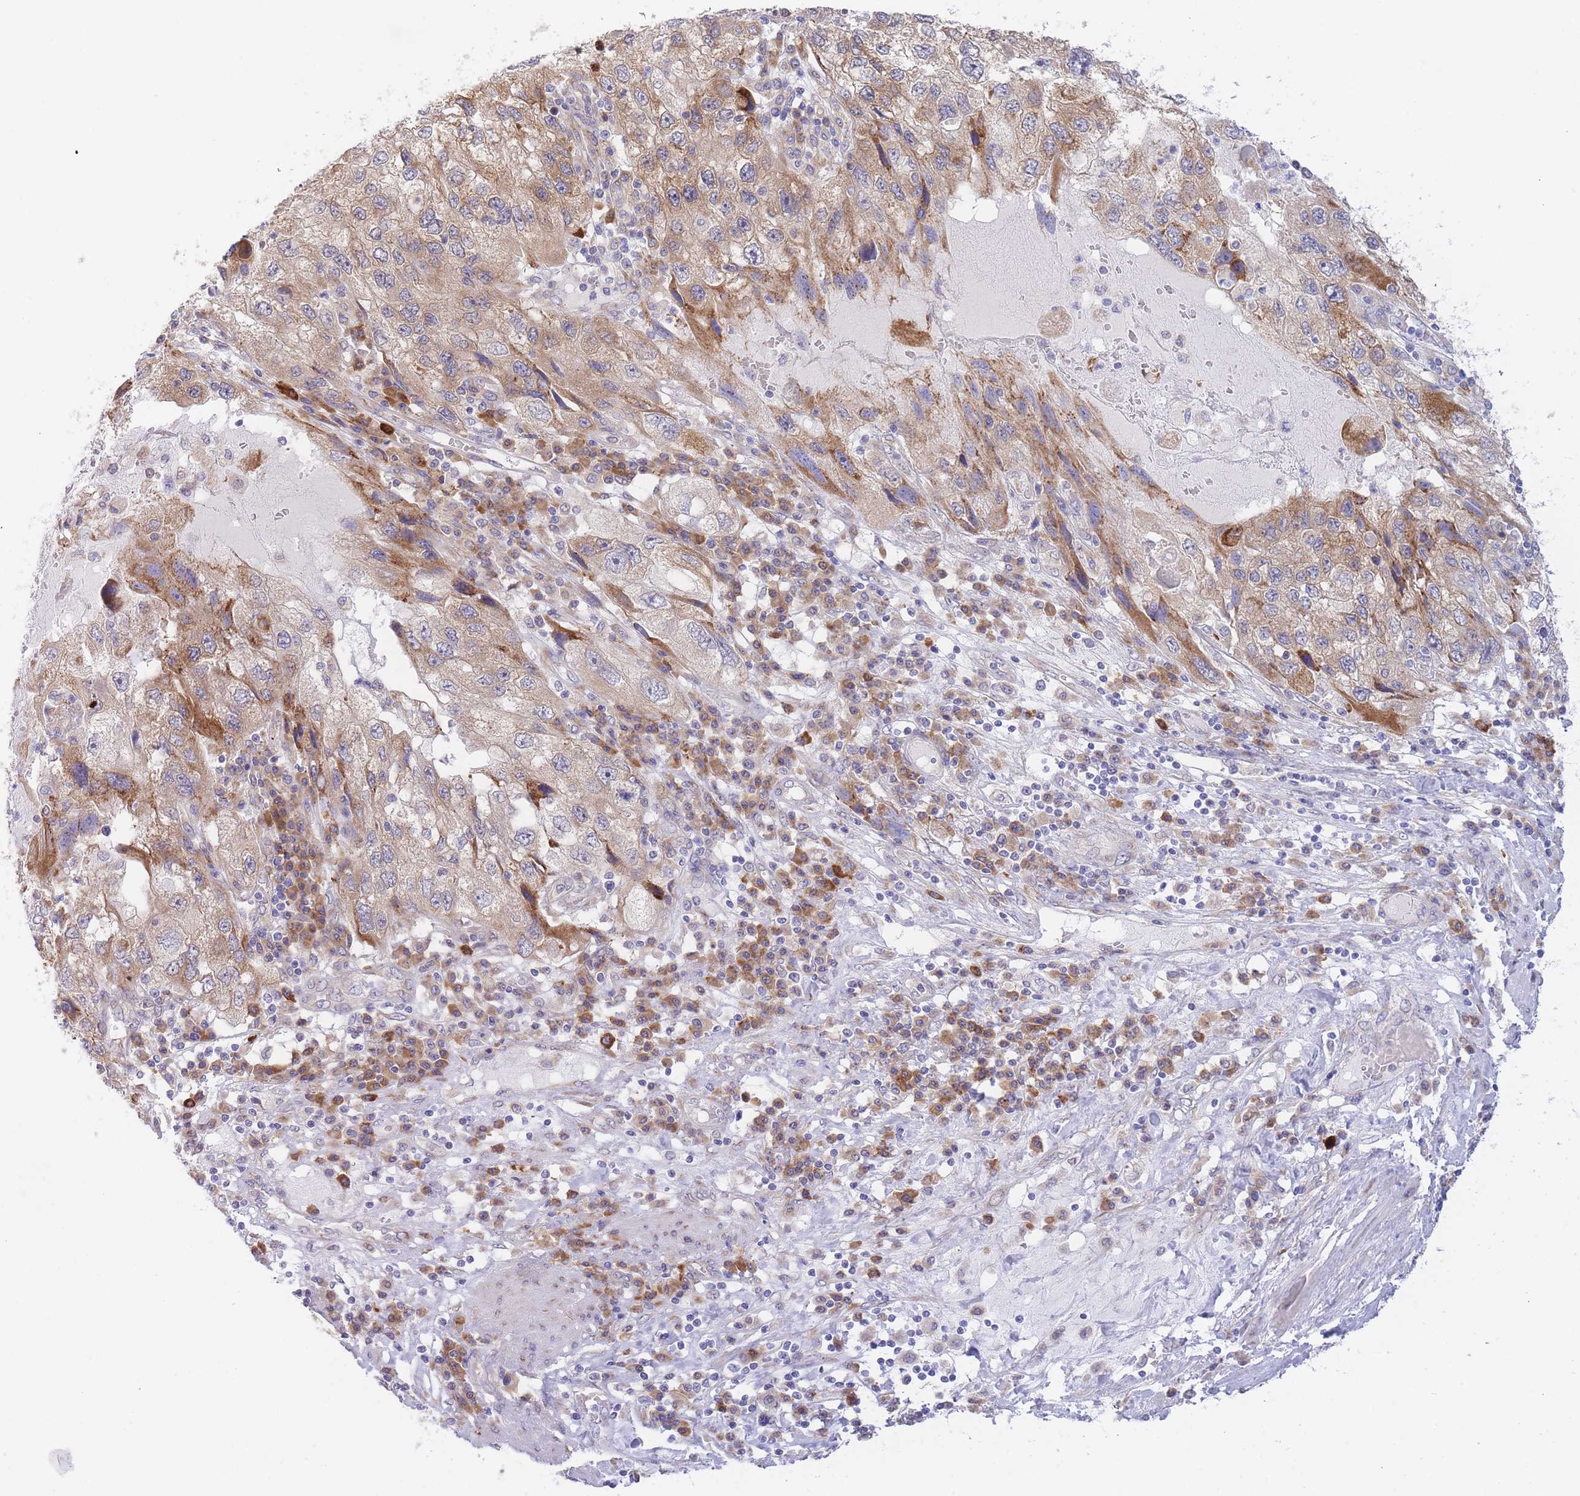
{"staining": {"intensity": "moderate", "quantity": "25%-75%", "location": "cytoplasmic/membranous"}, "tissue": "endometrial cancer", "cell_type": "Tumor cells", "image_type": "cancer", "snomed": [{"axis": "morphology", "description": "Adenocarcinoma, NOS"}, {"axis": "topography", "description": "Endometrium"}], "caption": "Protein positivity by immunohistochemistry (IHC) displays moderate cytoplasmic/membranous staining in about 25%-75% of tumor cells in endometrial cancer (adenocarcinoma).", "gene": "ZNF510", "patient": {"sex": "female", "age": 49}}